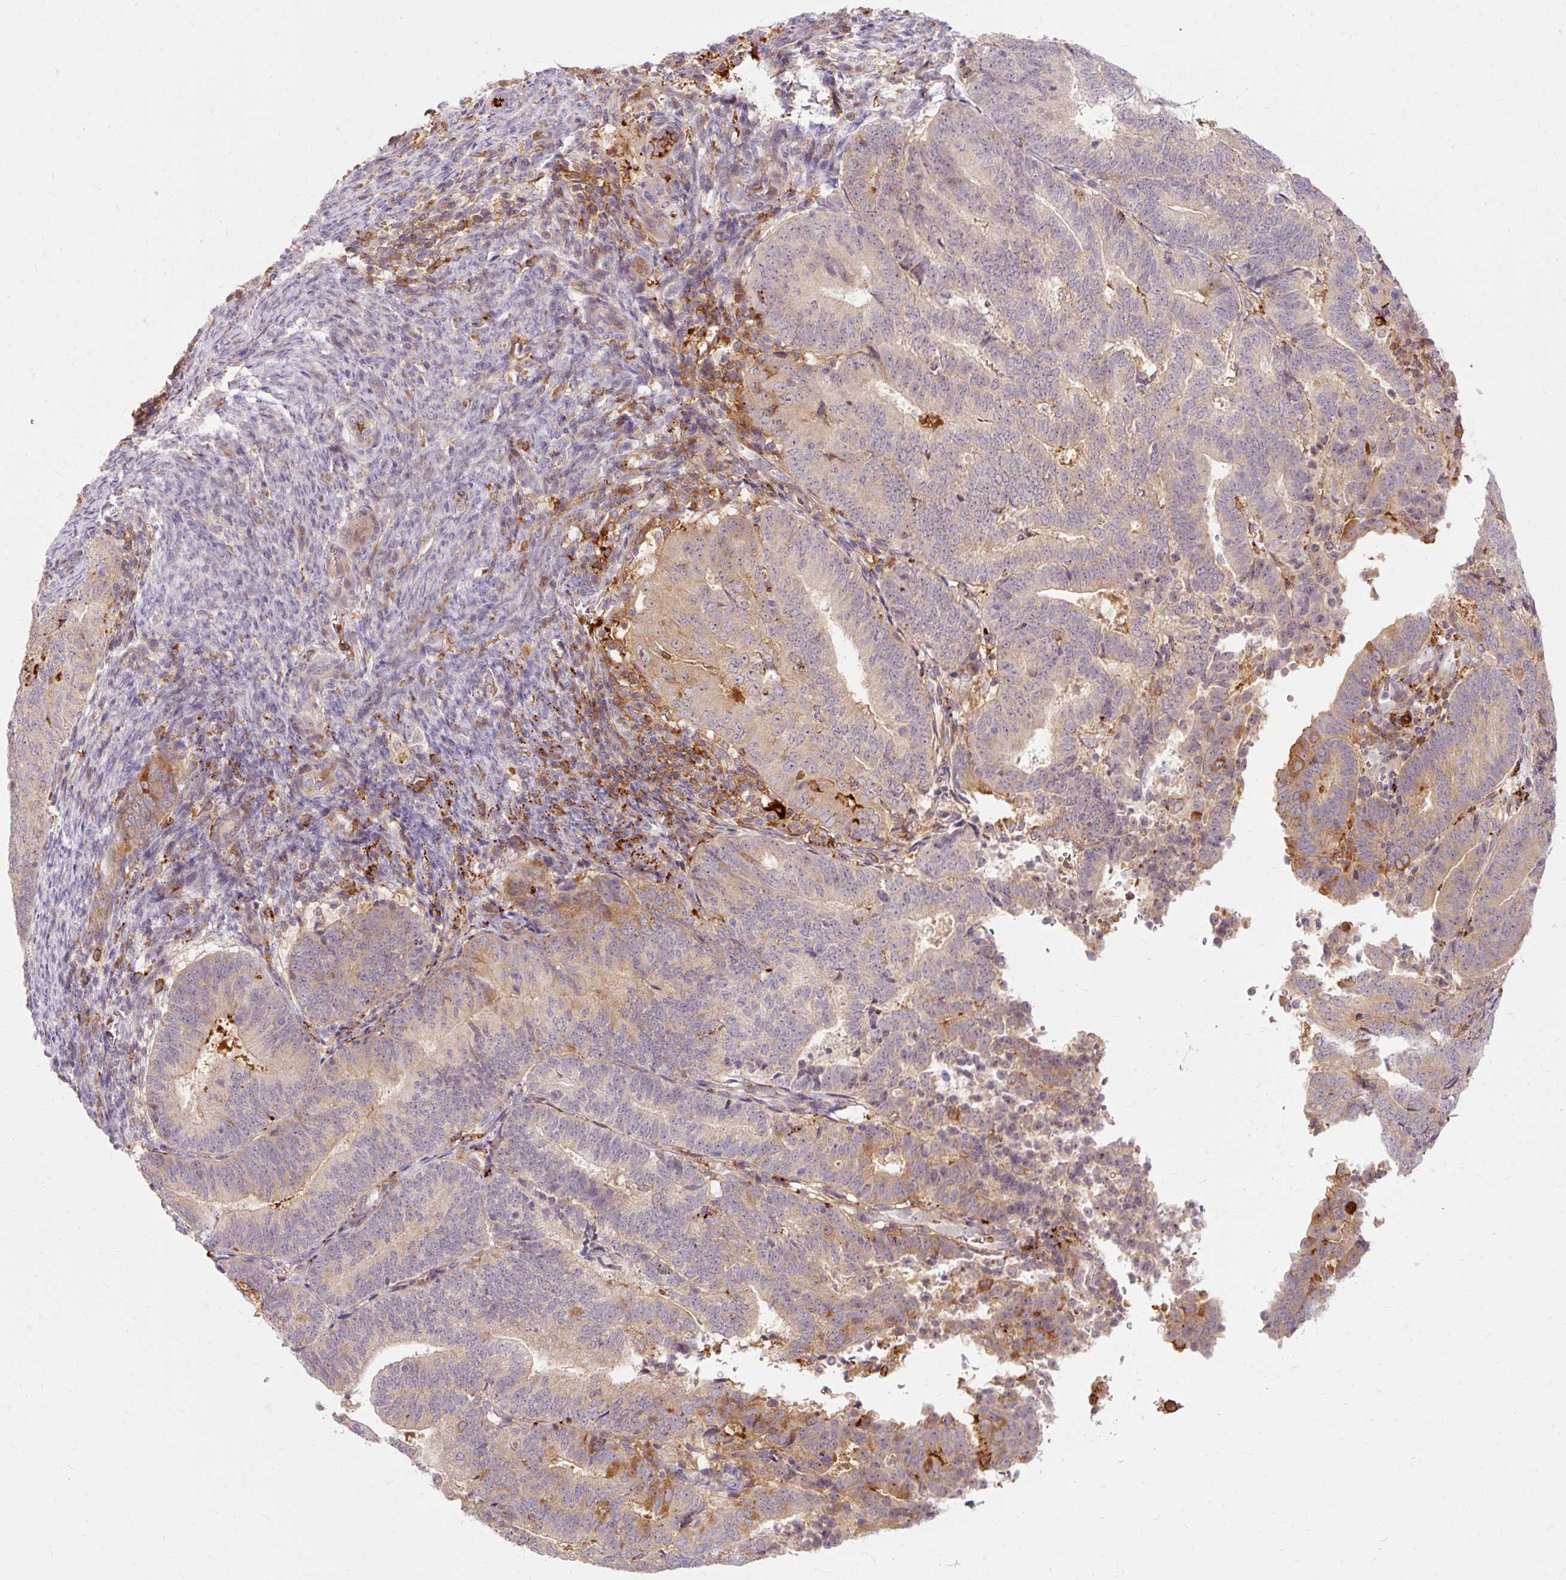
{"staining": {"intensity": "weak", "quantity": "25%-75%", "location": "cytoplasmic/membranous"}, "tissue": "endometrial cancer", "cell_type": "Tumor cells", "image_type": "cancer", "snomed": [{"axis": "morphology", "description": "Adenocarcinoma, NOS"}, {"axis": "topography", "description": "Endometrium"}], "caption": "Endometrial adenocarcinoma was stained to show a protein in brown. There is low levels of weak cytoplasmic/membranous positivity in about 25%-75% of tumor cells.", "gene": "CEBPZ", "patient": {"sex": "female", "age": 70}}